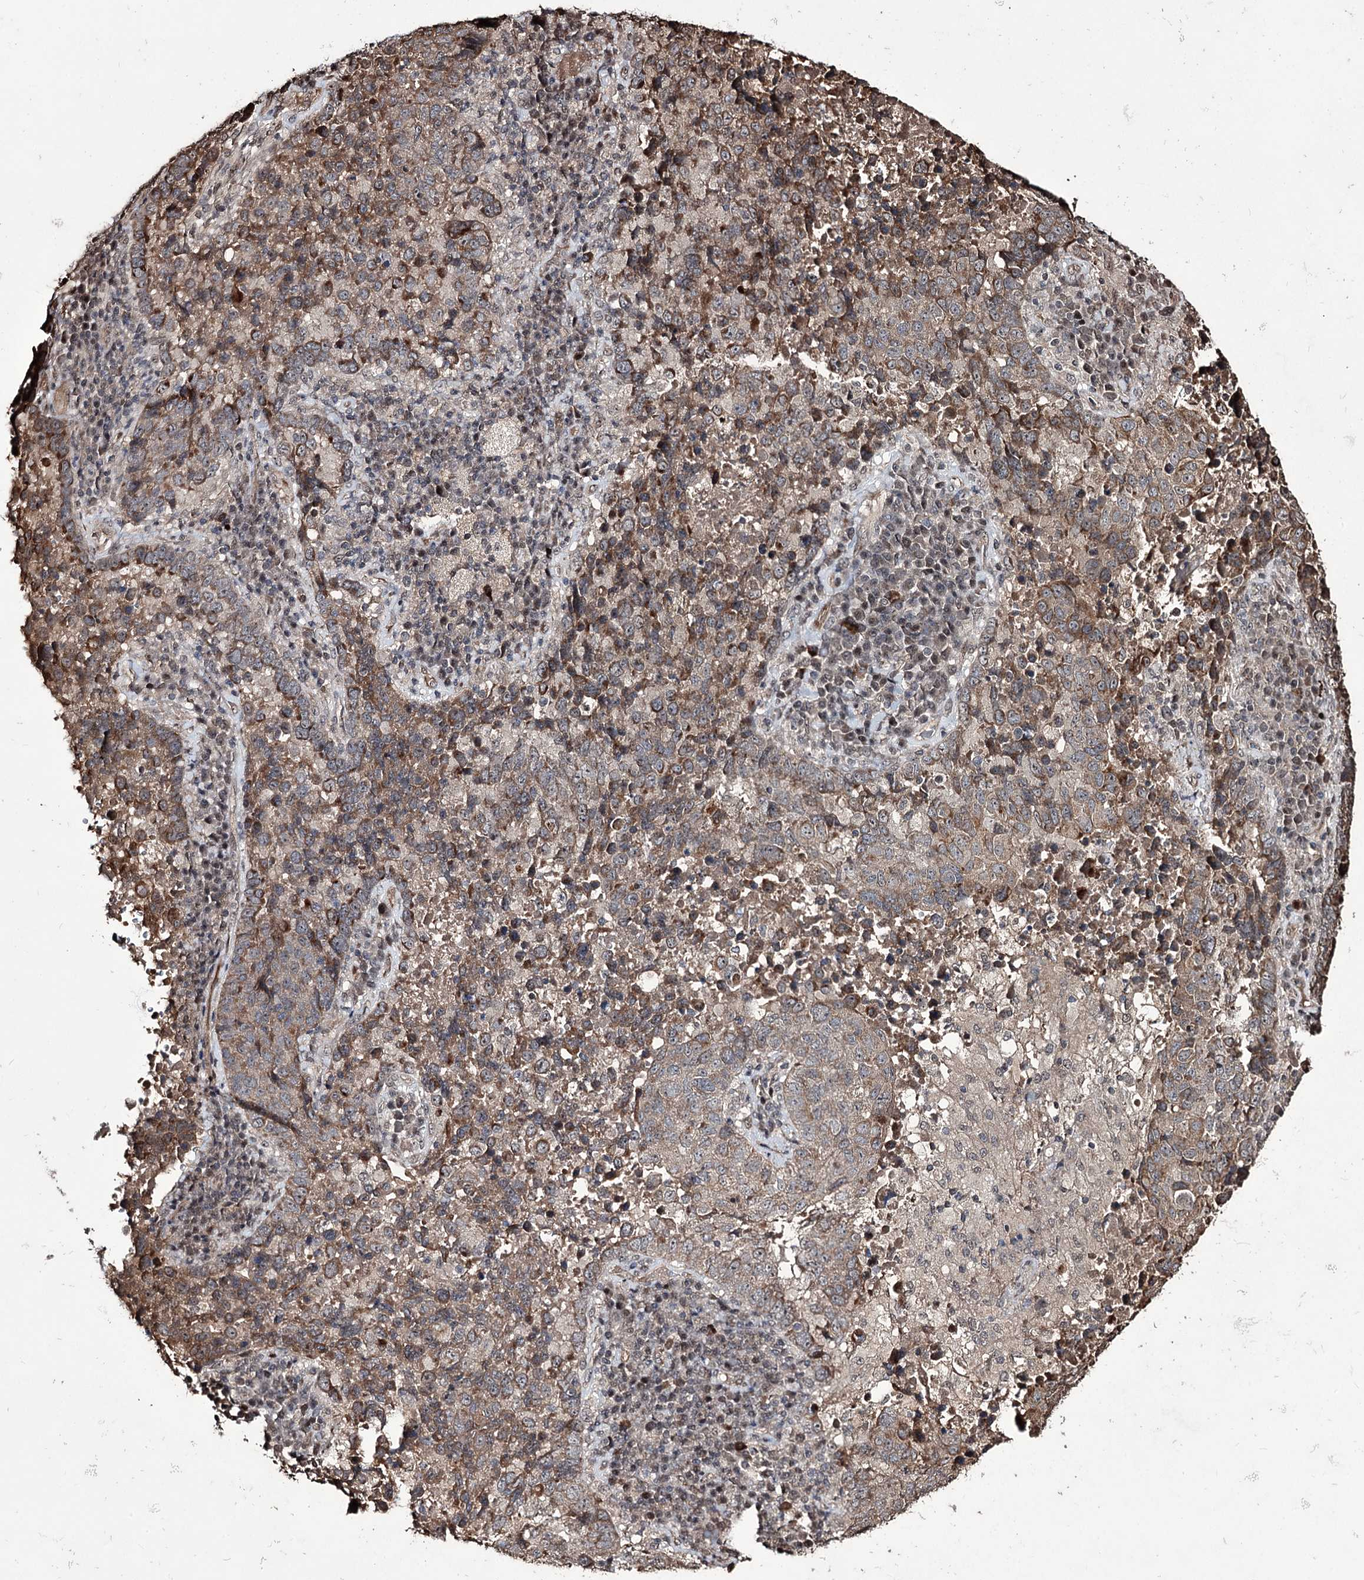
{"staining": {"intensity": "weak", "quantity": "25%-75%", "location": "cytoplasmic/membranous"}, "tissue": "lung cancer", "cell_type": "Tumor cells", "image_type": "cancer", "snomed": [{"axis": "morphology", "description": "Squamous cell carcinoma, NOS"}, {"axis": "topography", "description": "Lung"}], "caption": "Immunohistochemical staining of lung squamous cell carcinoma demonstrates low levels of weak cytoplasmic/membranous protein positivity in about 25%-75% of tumor cells.", "gene": "CPNE8", "patient": {"sex": "male", "age": 73}}